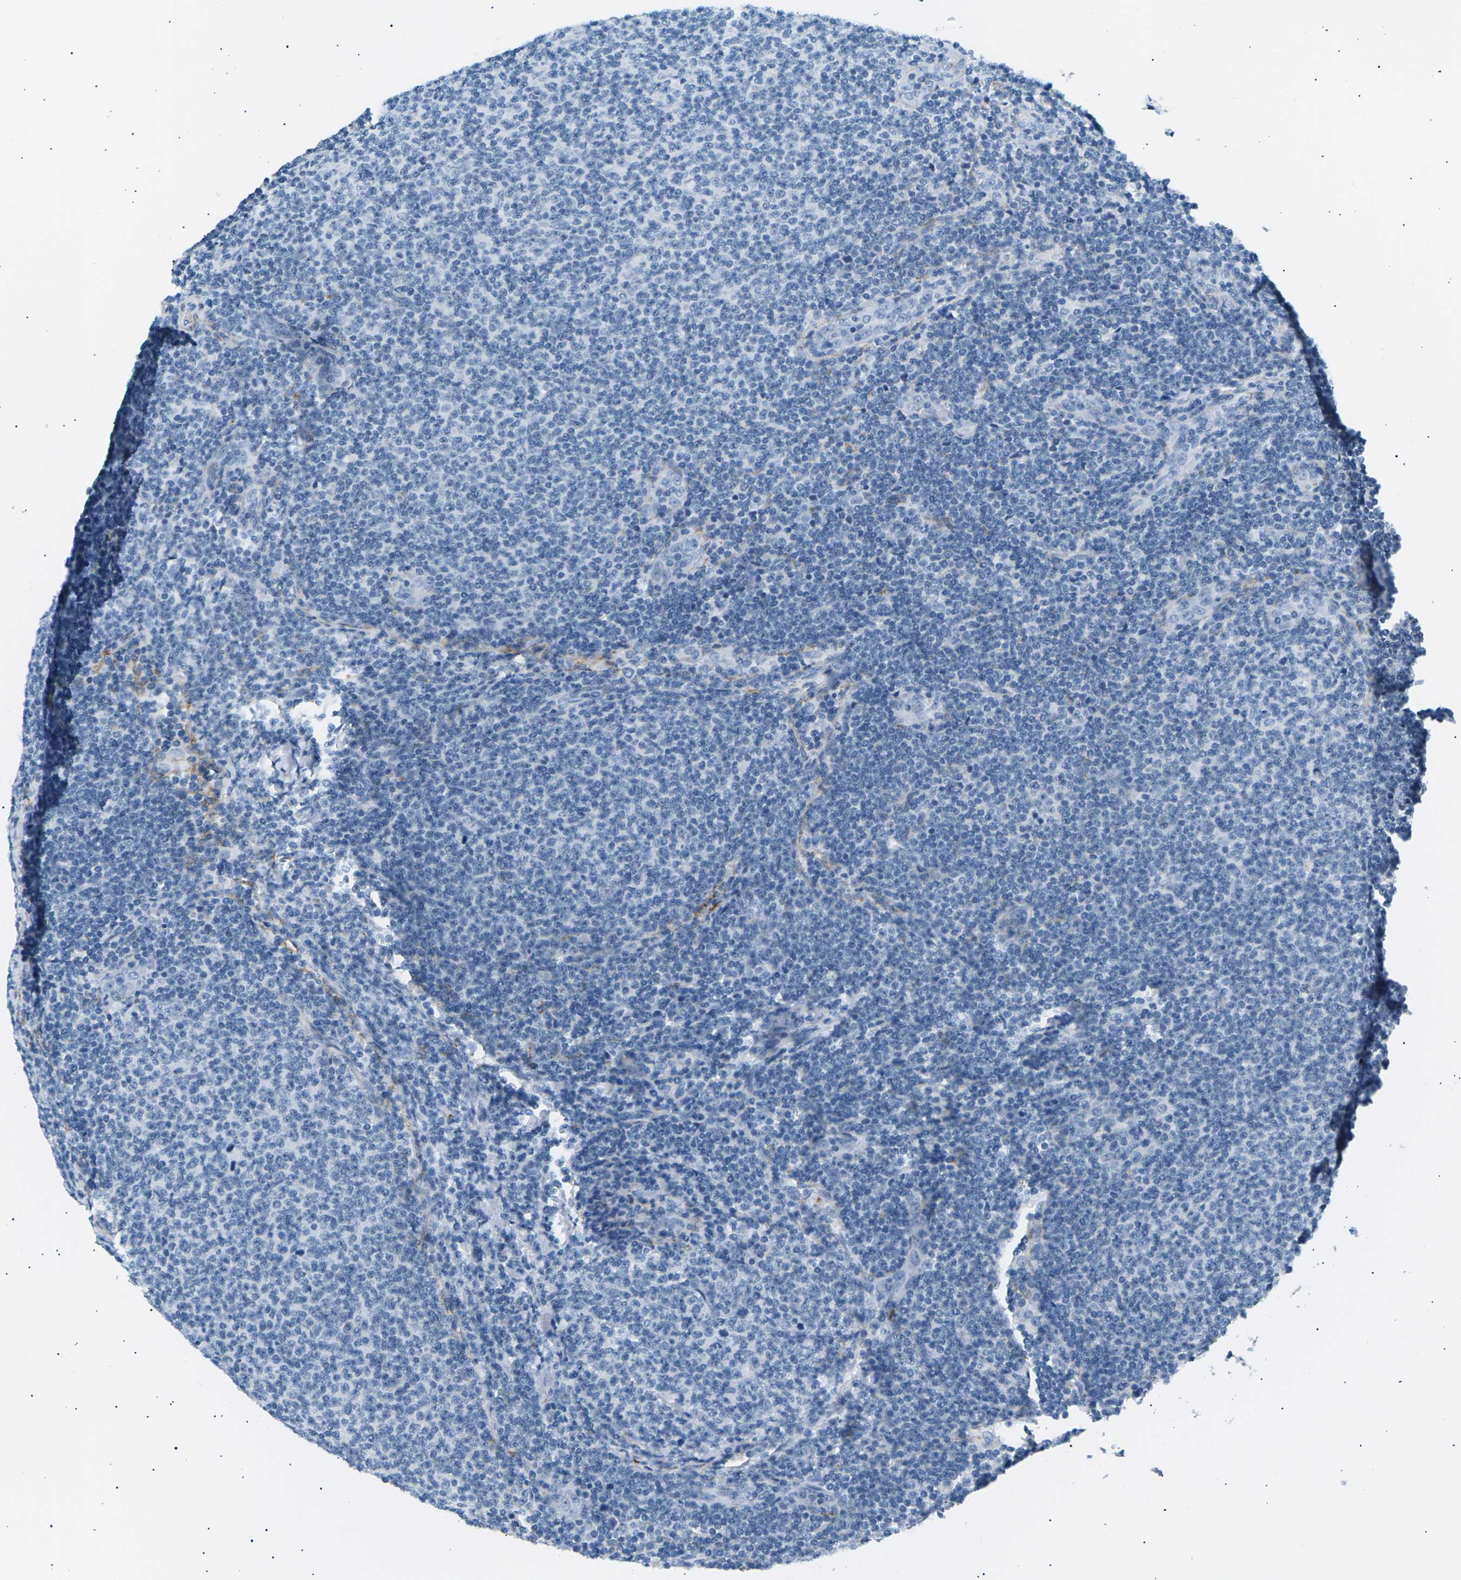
{"staining": {"intensity": "negative", "quantity": "none", "location": "none"}, "tissue": "lymphoma", "cell_type": "Tumor cells", "image_type": "cancer", "snomed": [{"axis": "morphology", "description": "Malignant lymphoma, non-Hodgkin's type, Low grade"}, {"axis": "topography", "description": "Lymph node"}], "caption": "Immunohistochemistry (IHC) image of lymphoma stained for a protein (brown), which shows no expression in tumor cells.", "gene": "SEPTIN5", "patient": {"sex": "male", "age": 66}}